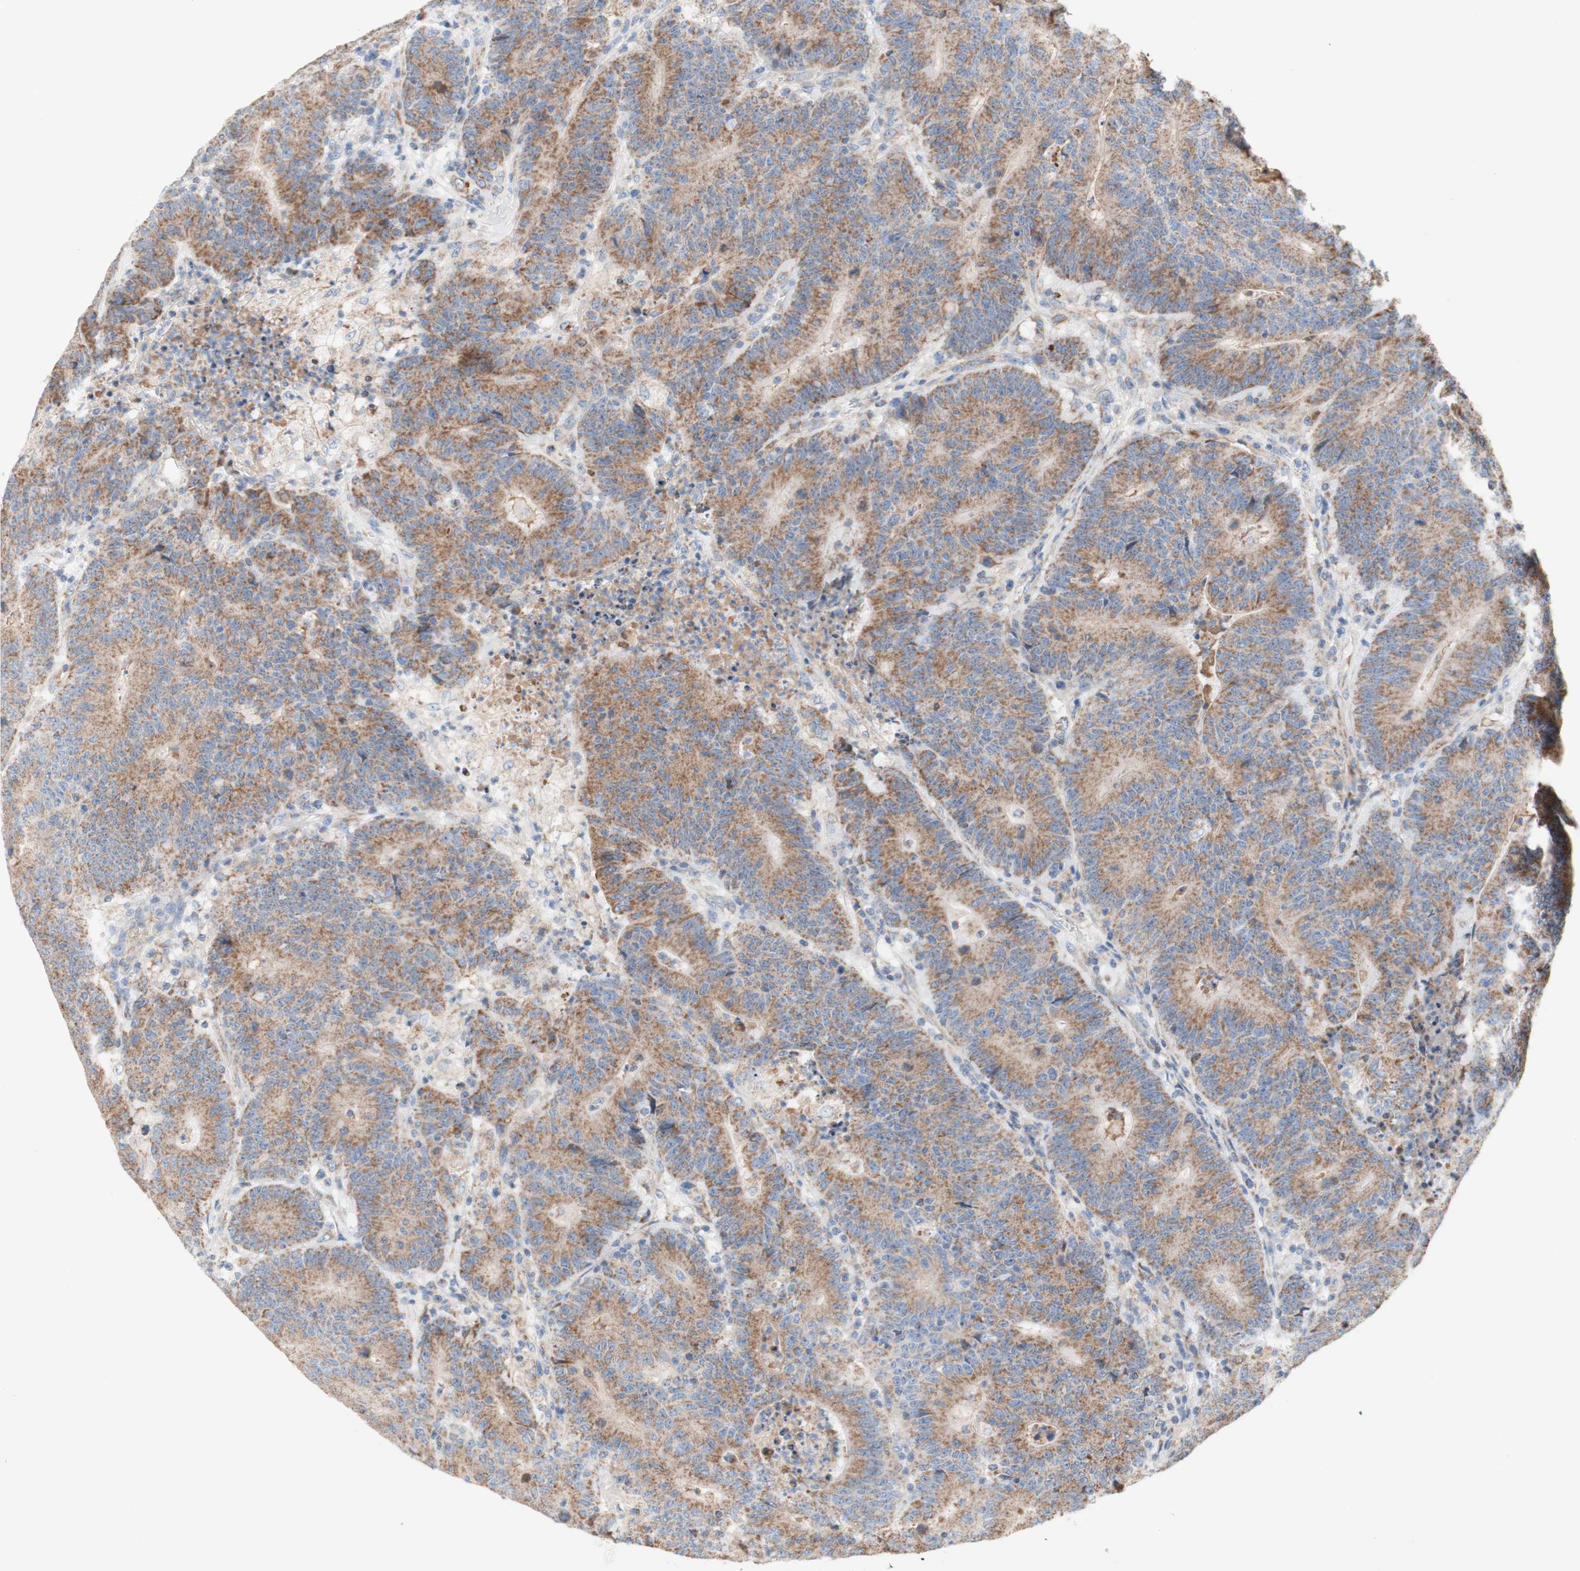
{"staining": {"intensity": "moderate", "quantity": ">75%", "location": "cytoplasmic/membranous"}, "tissue": "colorectal cancer", "cell_type": "Tumor cells", "image_type": "cancer", "snomed": [{"axis": "morphology", "description": "Normal tissue, NOS"}, {"axis": "morphology", "description": "Adenocarcinoma, NOS"}, {"axis": "topography", "description": "Colon"}], "caption": "Immunohistochemistry (IHC) (DAB (3,3'-diaminobenzidine)) staining of colorectal adenocarcinoma exhibits moderate cytoplasmic/membranous protein staining in about >75% of tumor cells.", "gene": "SDHB", "patient": {"sex": "female", "age": 75}}